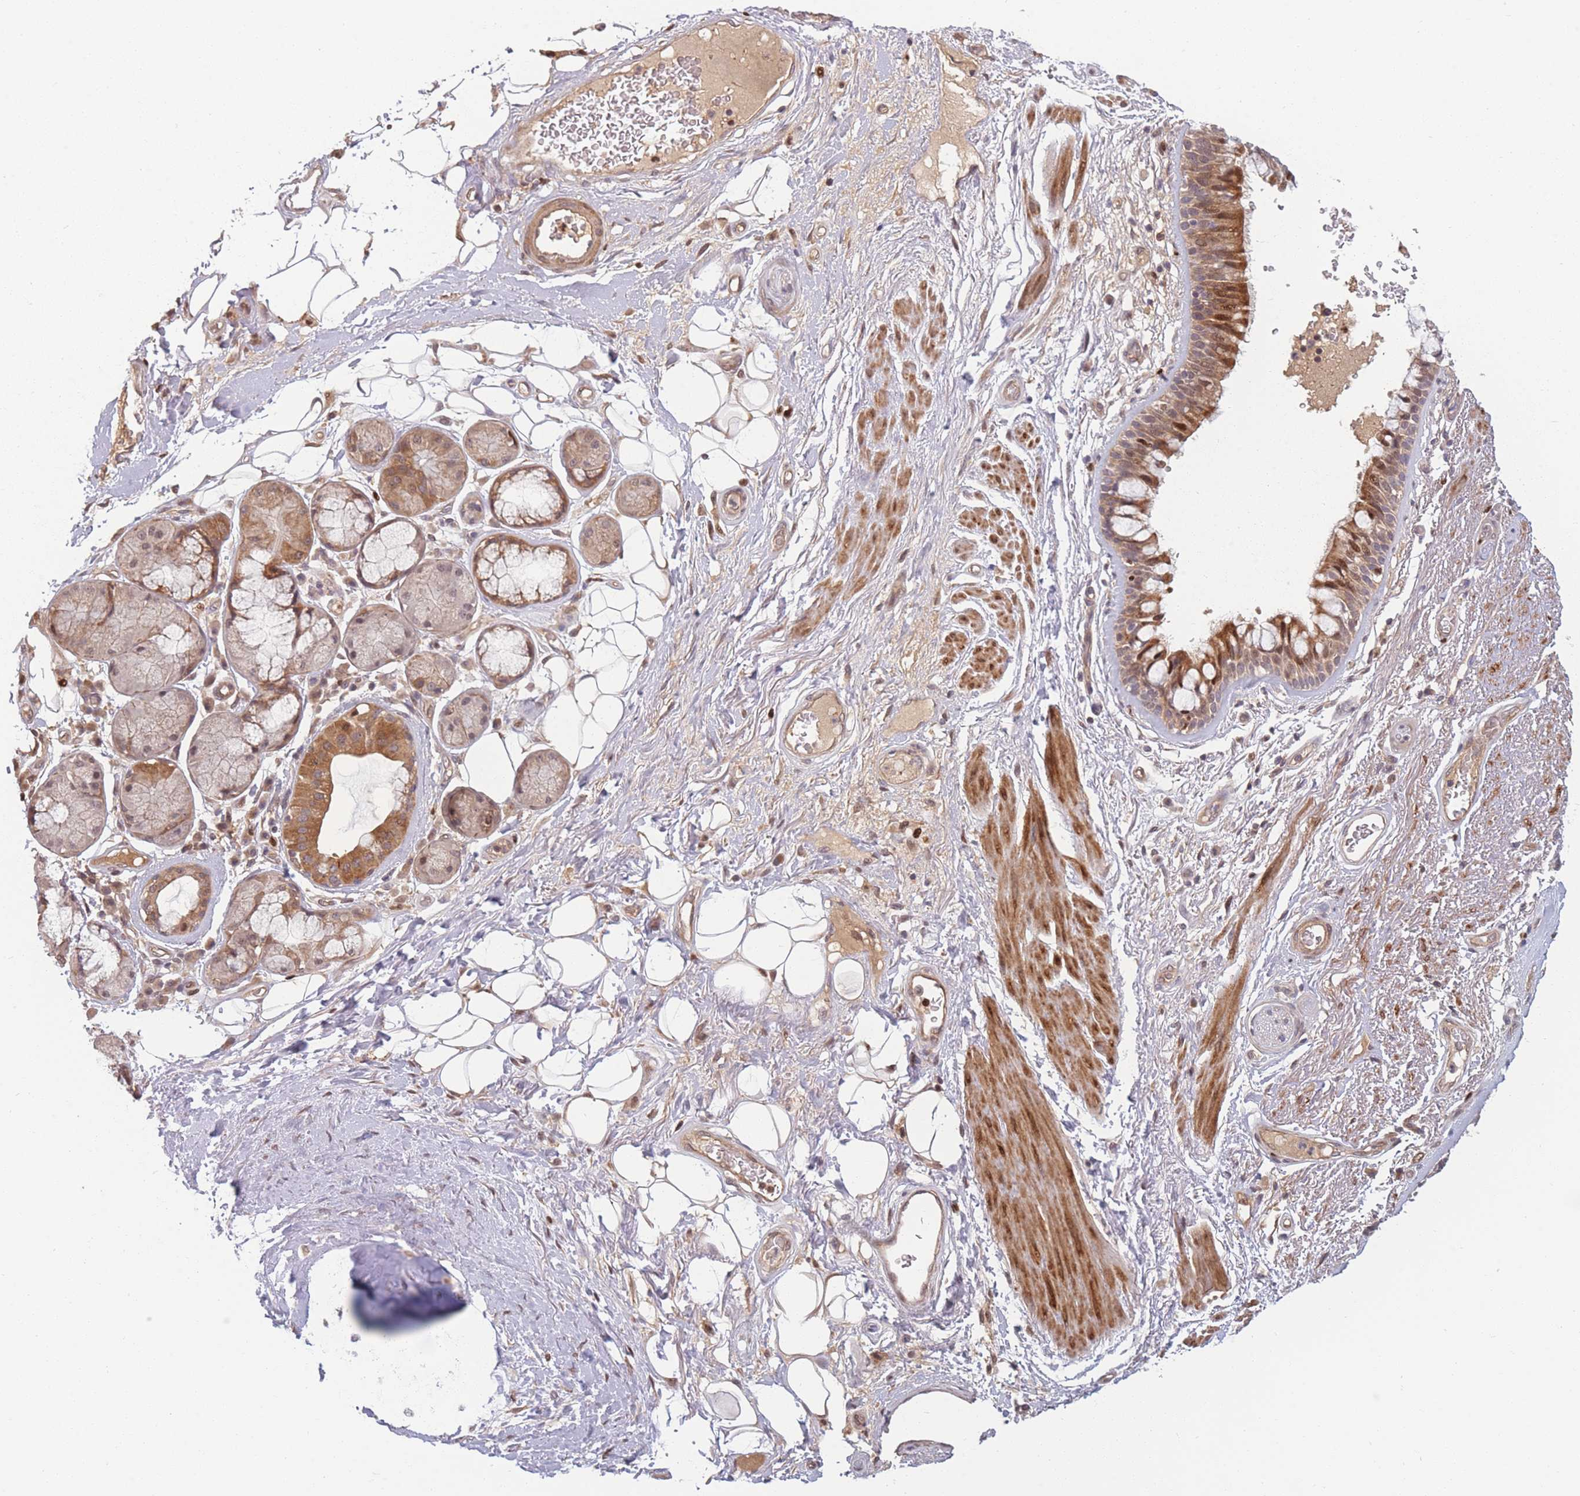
{"staining": {"intensity": "moderate", "quantity": ">75%", "location": "cytoplasmic/membranous,nuclear"}, "tissue": "bronchus", "cell_type": "Respiratory epithelial cells", "image_type": "normal", "snomed": [{"axis": "morphology", "description": "Normal tissue, NOS"}, {"axis": "morphology", "description": "Squamous cell carcinoma, NOS"}, {"axis": "topography", "description": "Lymph node"}, {"axis": "topography", "description": "Bronchus"}, {"axis": "topography", "description": "Lung"}], "caption": "Bronchus stained with DAB (3,3'-diaminobenzidine) immunohistochemistry shows medium levels of moderate cytoplasmic/membranous,nuclear staining in about >75% of respiratory epithelial cells.", "gene": "FAM153A", "patient": {"sex": "male", "age": 66}}